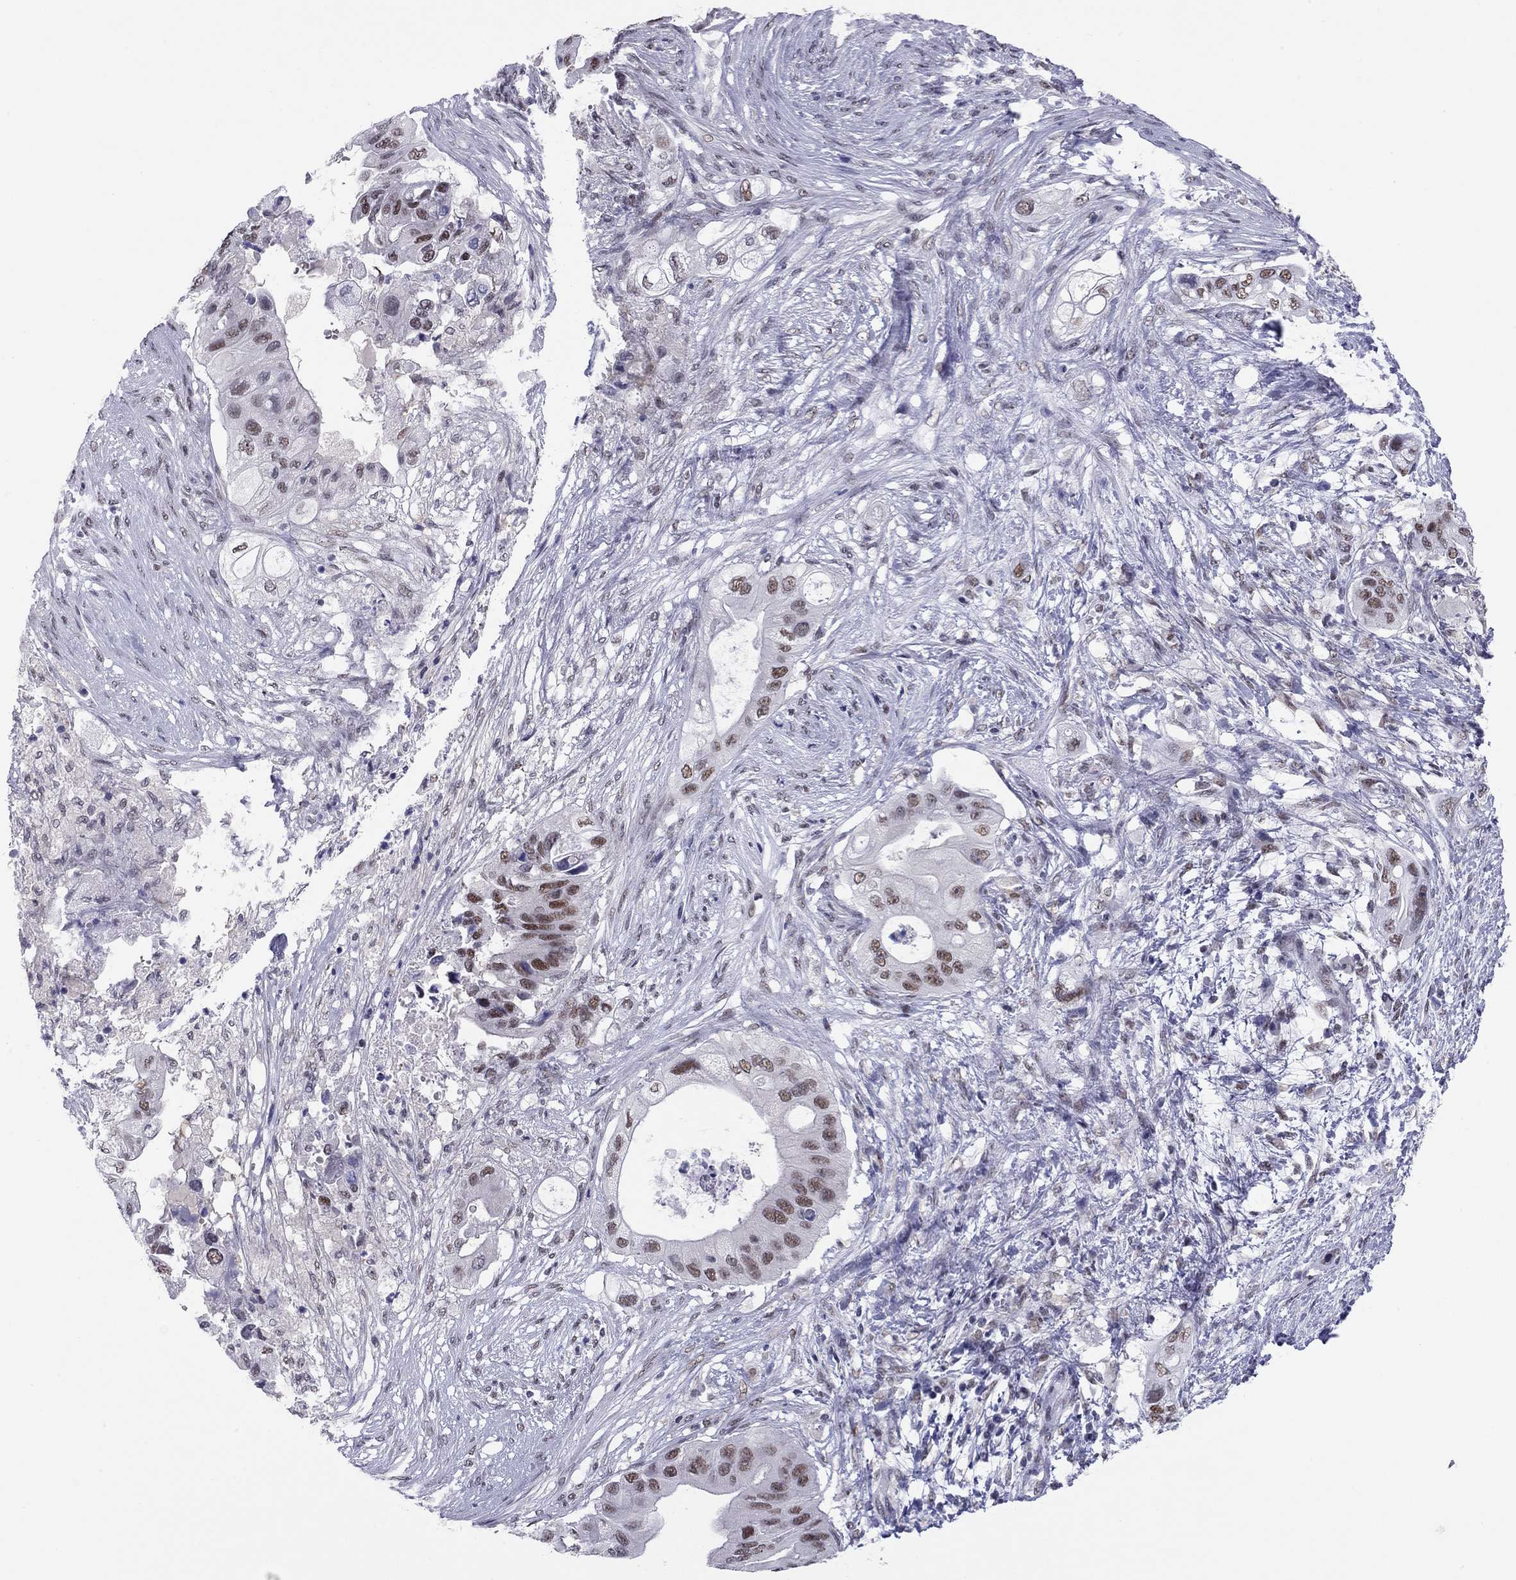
{"staining": {"intensity": "strong", "quantity": ">75%", "location": "nuclear"}, "tissue": "pancreatic cancer", "cell_type": "Tumor cells", "image_type": "cancer", "snomed": [{"axis": "morphology", "description": "Adenocarcinoma, NOS"}, {"axis": "topography", "description": "Pancreas"}], "caption": "Adenocarcinoma (pancreatic) stained with a protein marker exhibits strong staining in tumor cells.", "gene": "DOT1L", "patient": {"sex": "female", "age": 72}}